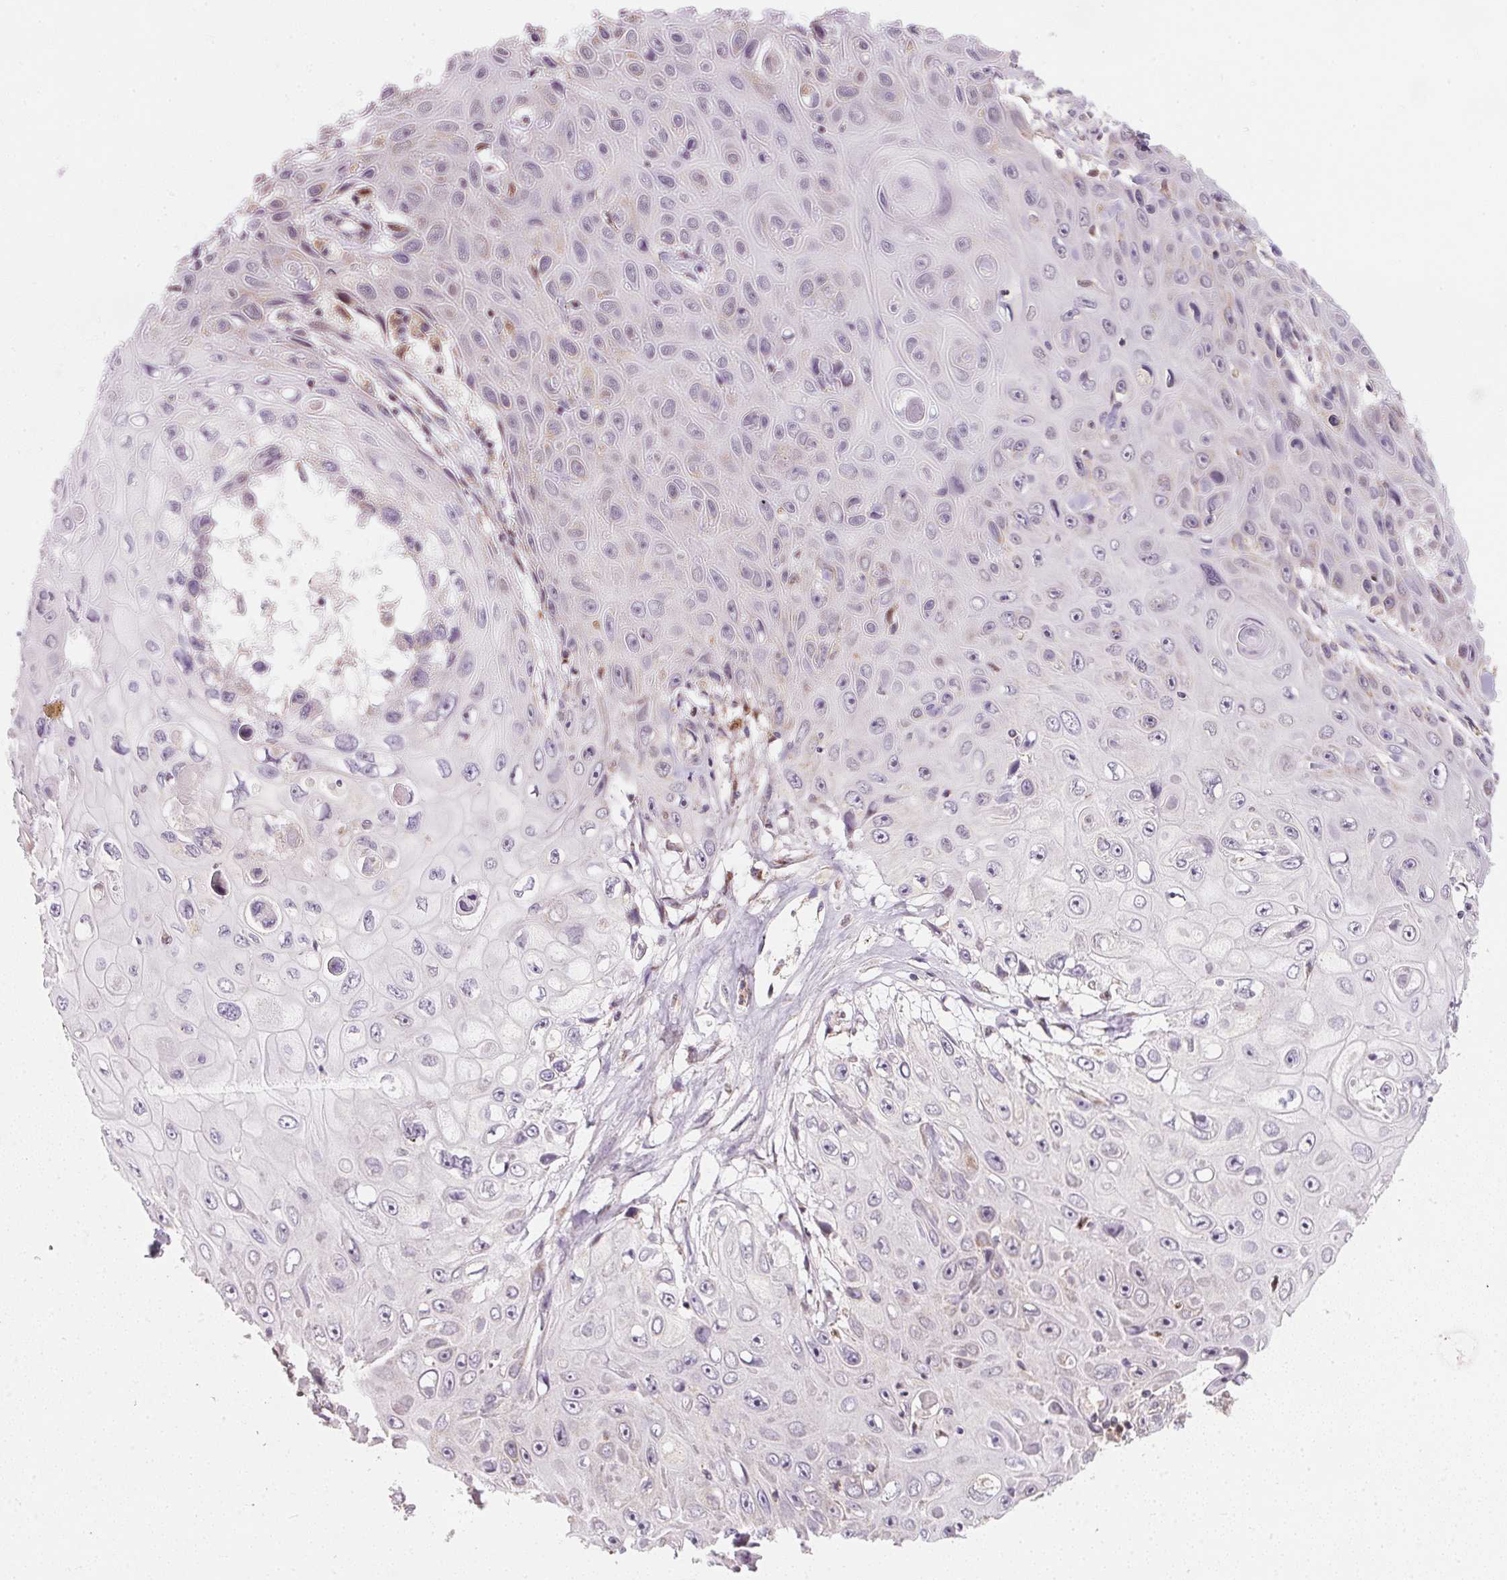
{"staining": {"intensity": "weak", "quantity": "<25%", "location": "cytoplasmic/membranous"}, "tissue": "skin cancer", "cell_type": "Tumor cells", "image_type": "cancer", "snomed": [{"axis": "morphology", "description": "Squamous cell carcinoma, NOS"}, {"axis": "topography", "description": "Skin"}], "caption": "Immunohistochemical staining of human squamous cell carcinoma (skin) displays no significant expression in tumor cells.", "gene": "COQ7", "patient": {"sex": "male", "age": 82}}